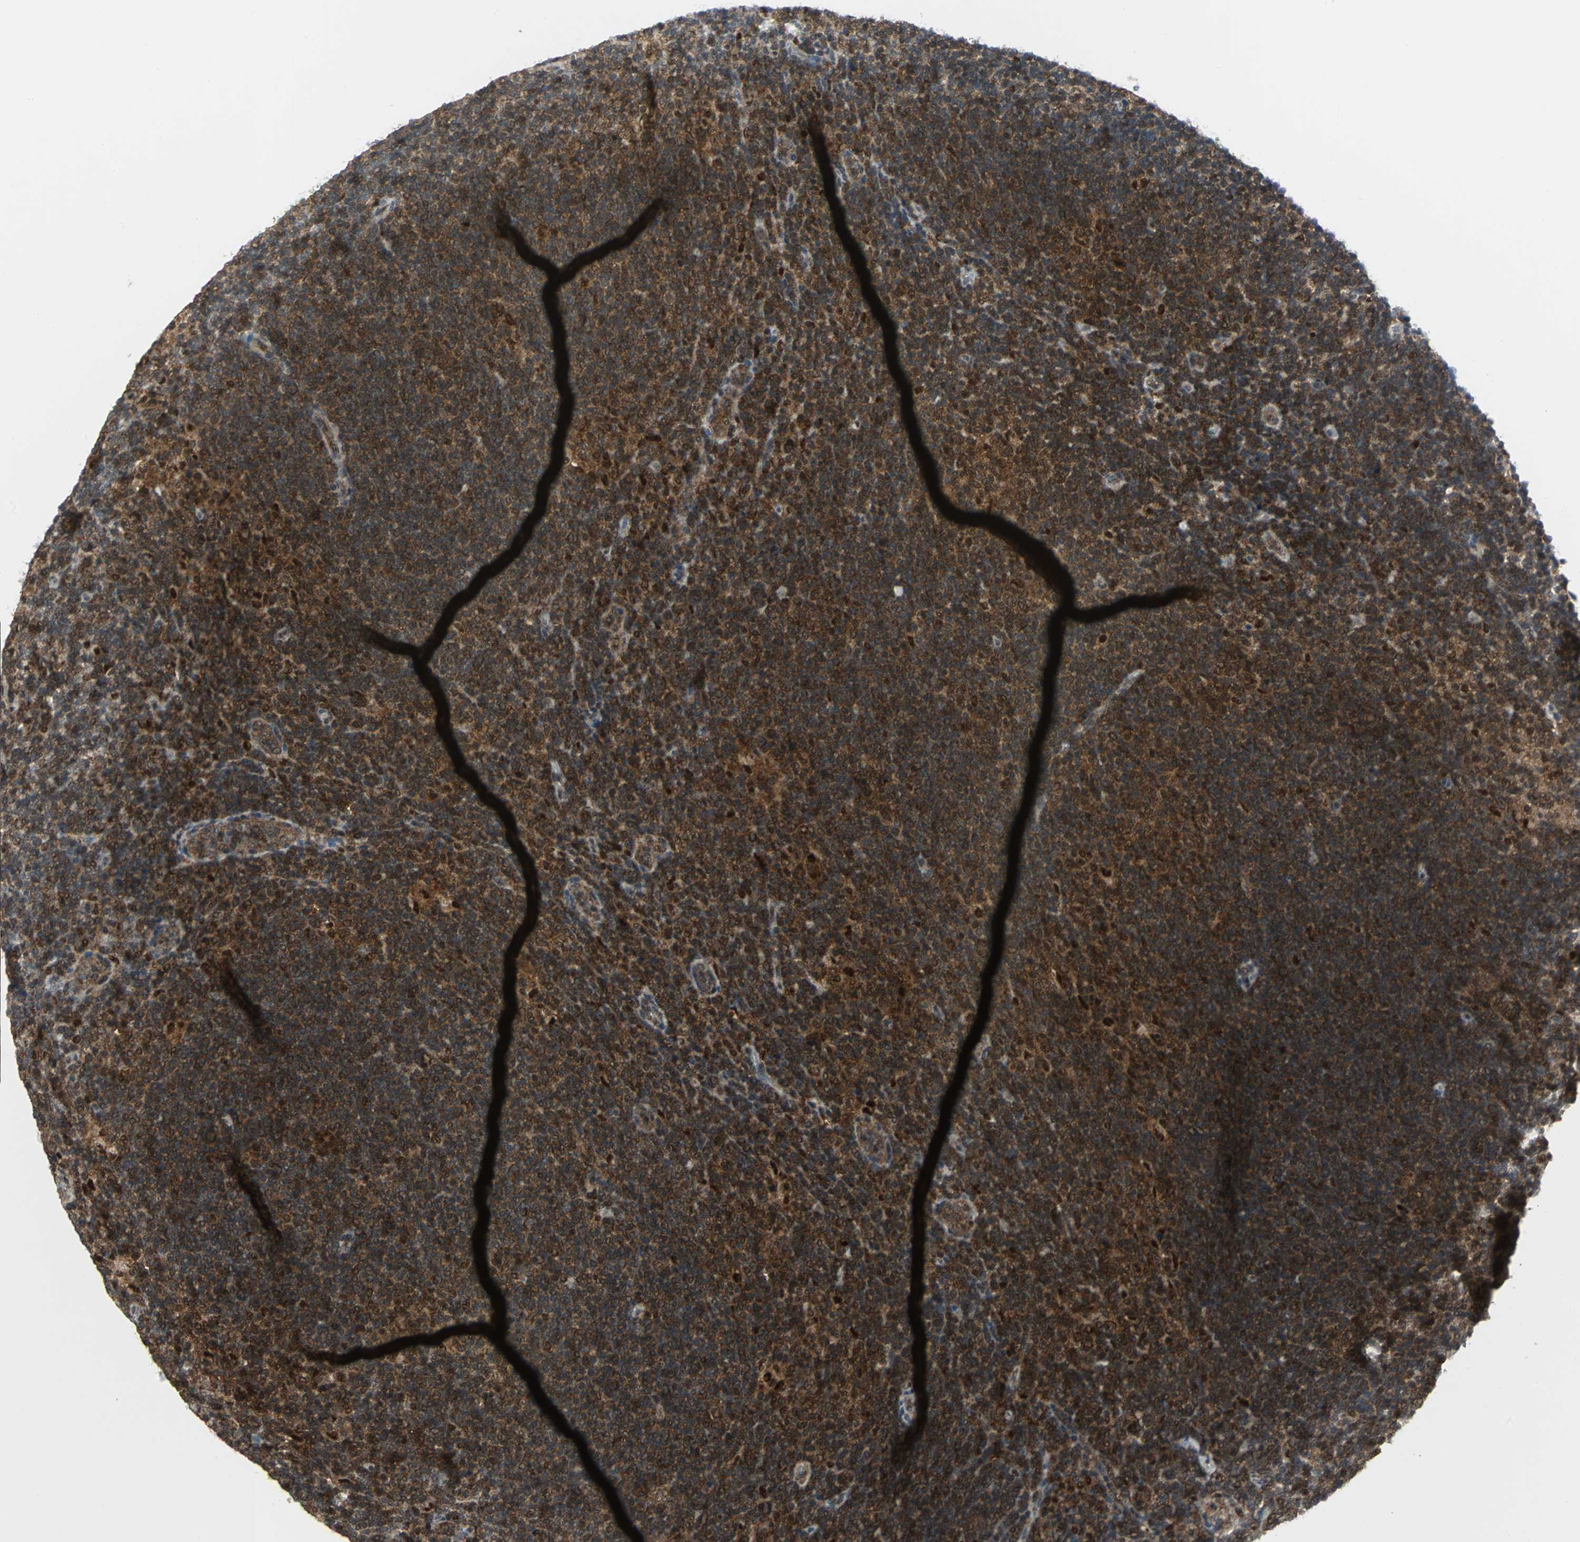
{"staining": {"intensity": "strong", "quantity": ">75%", "location": "cytoplasmic/membranous"}, "tissue": "lymphoma", "cell_type": "Tumor cells", "image_type": "cancer", "snomed": [{"axis": "morphology", "description": "Hodgkin's disease, NOS"}, {"axis": "topography", "description": "Lymph node"}], "caption": "About >75% of tumor cells in Hodgkin's disease show strong cytoplasmic/membranous protein staining as visualized by brown immunohistochemical staining.", "gene": "PSMA4", "patient": {"sex": "female", "age": 57}}